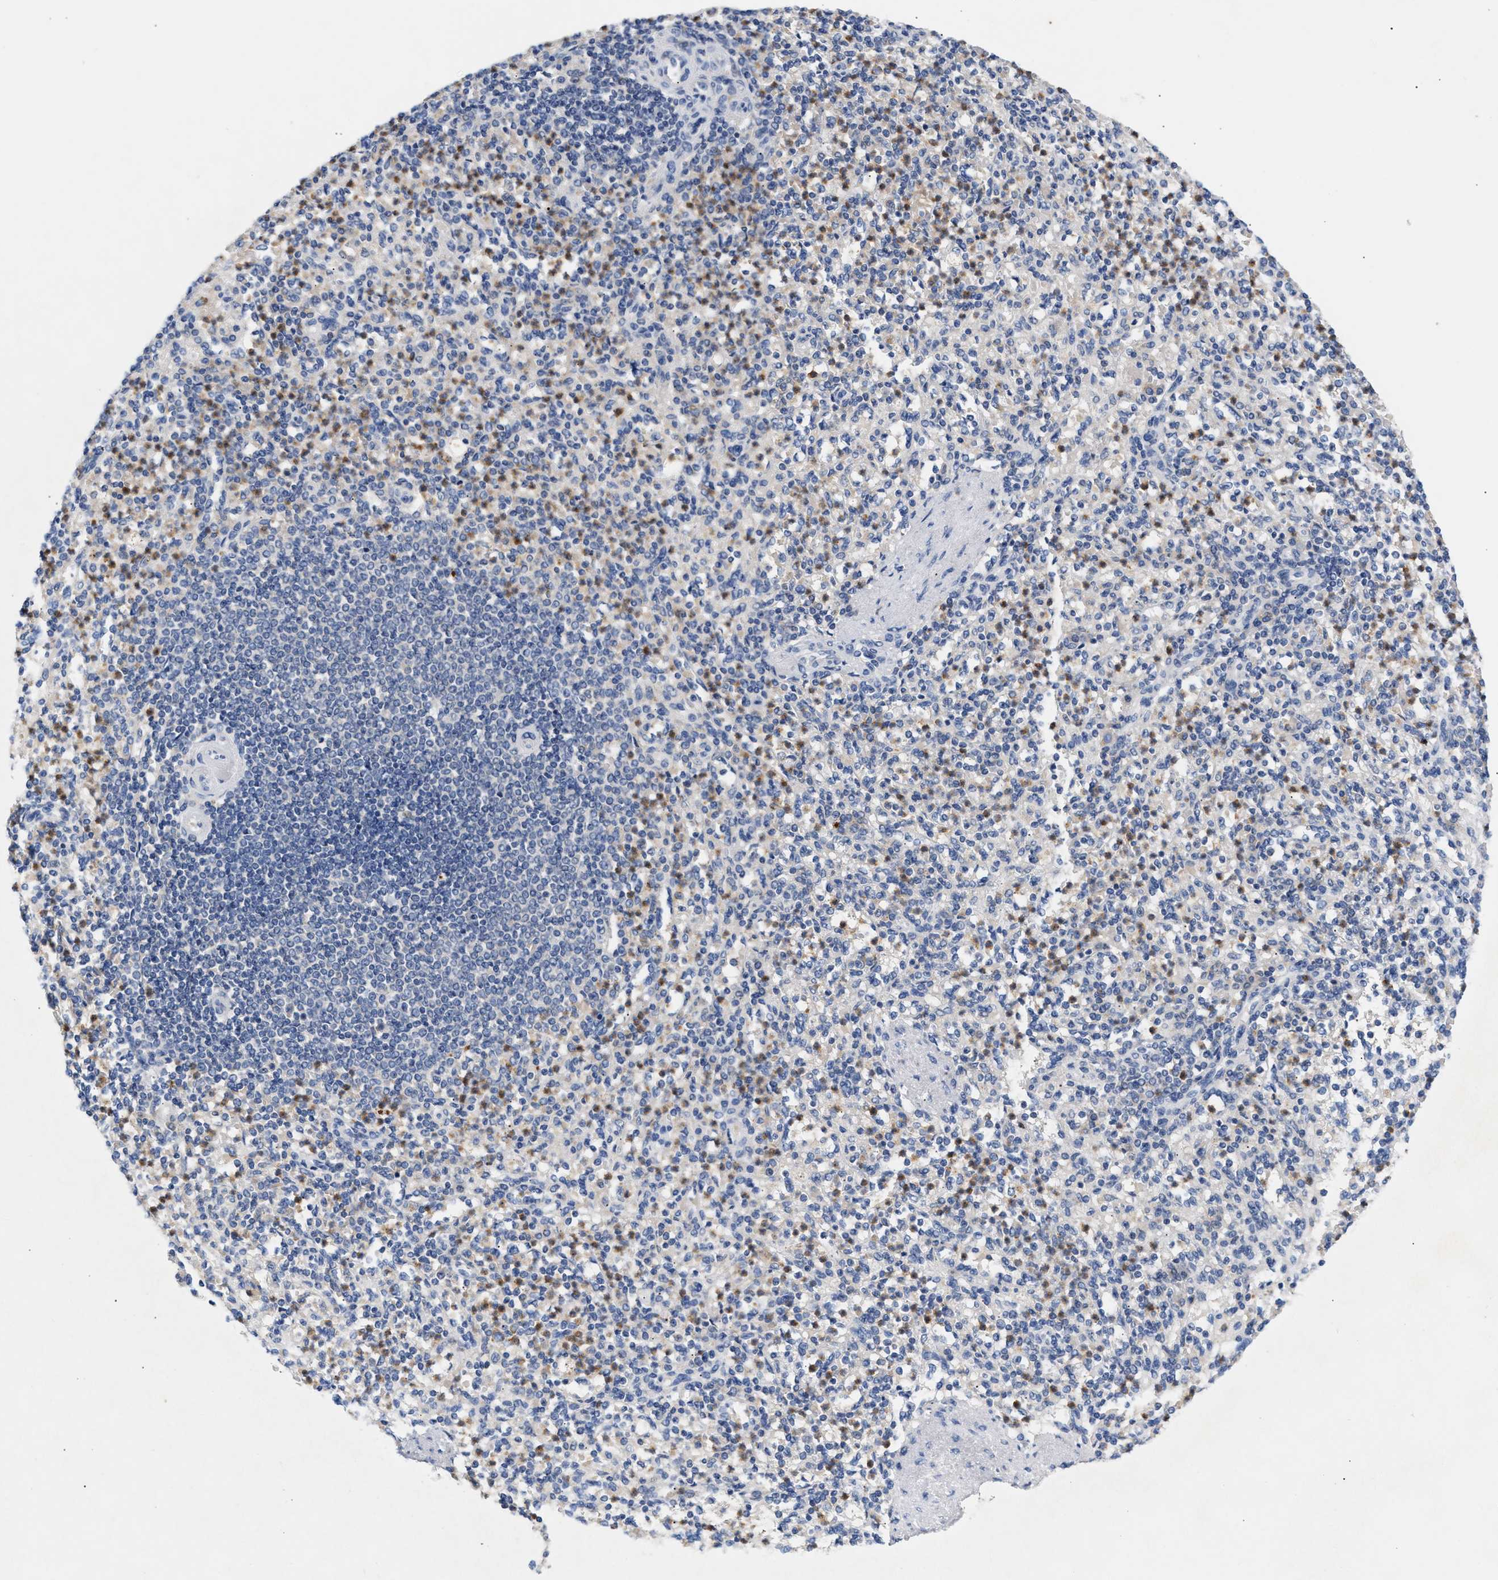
{"staining": {"intensity": "moderate", "quantity": "25%-75%", "location": "cytoplasmic/membranous"}, "tissue": "spleen", "cell_type": "Cells in red pulp", "image_type": "normal", "snomed": [{"axis": "morphology", "description": "Normal tissue, NOS"}, {"axis": "topography", "description": "Spleen"}], "caption": "Cells in red pulp demonstrate medium levels of moderate cytoplasmic/membranous staining in approximately 25%-75% of cells in benign human spleen.", "gene": "TRIM50", "patient": {"sex": "female", "age": 74}}